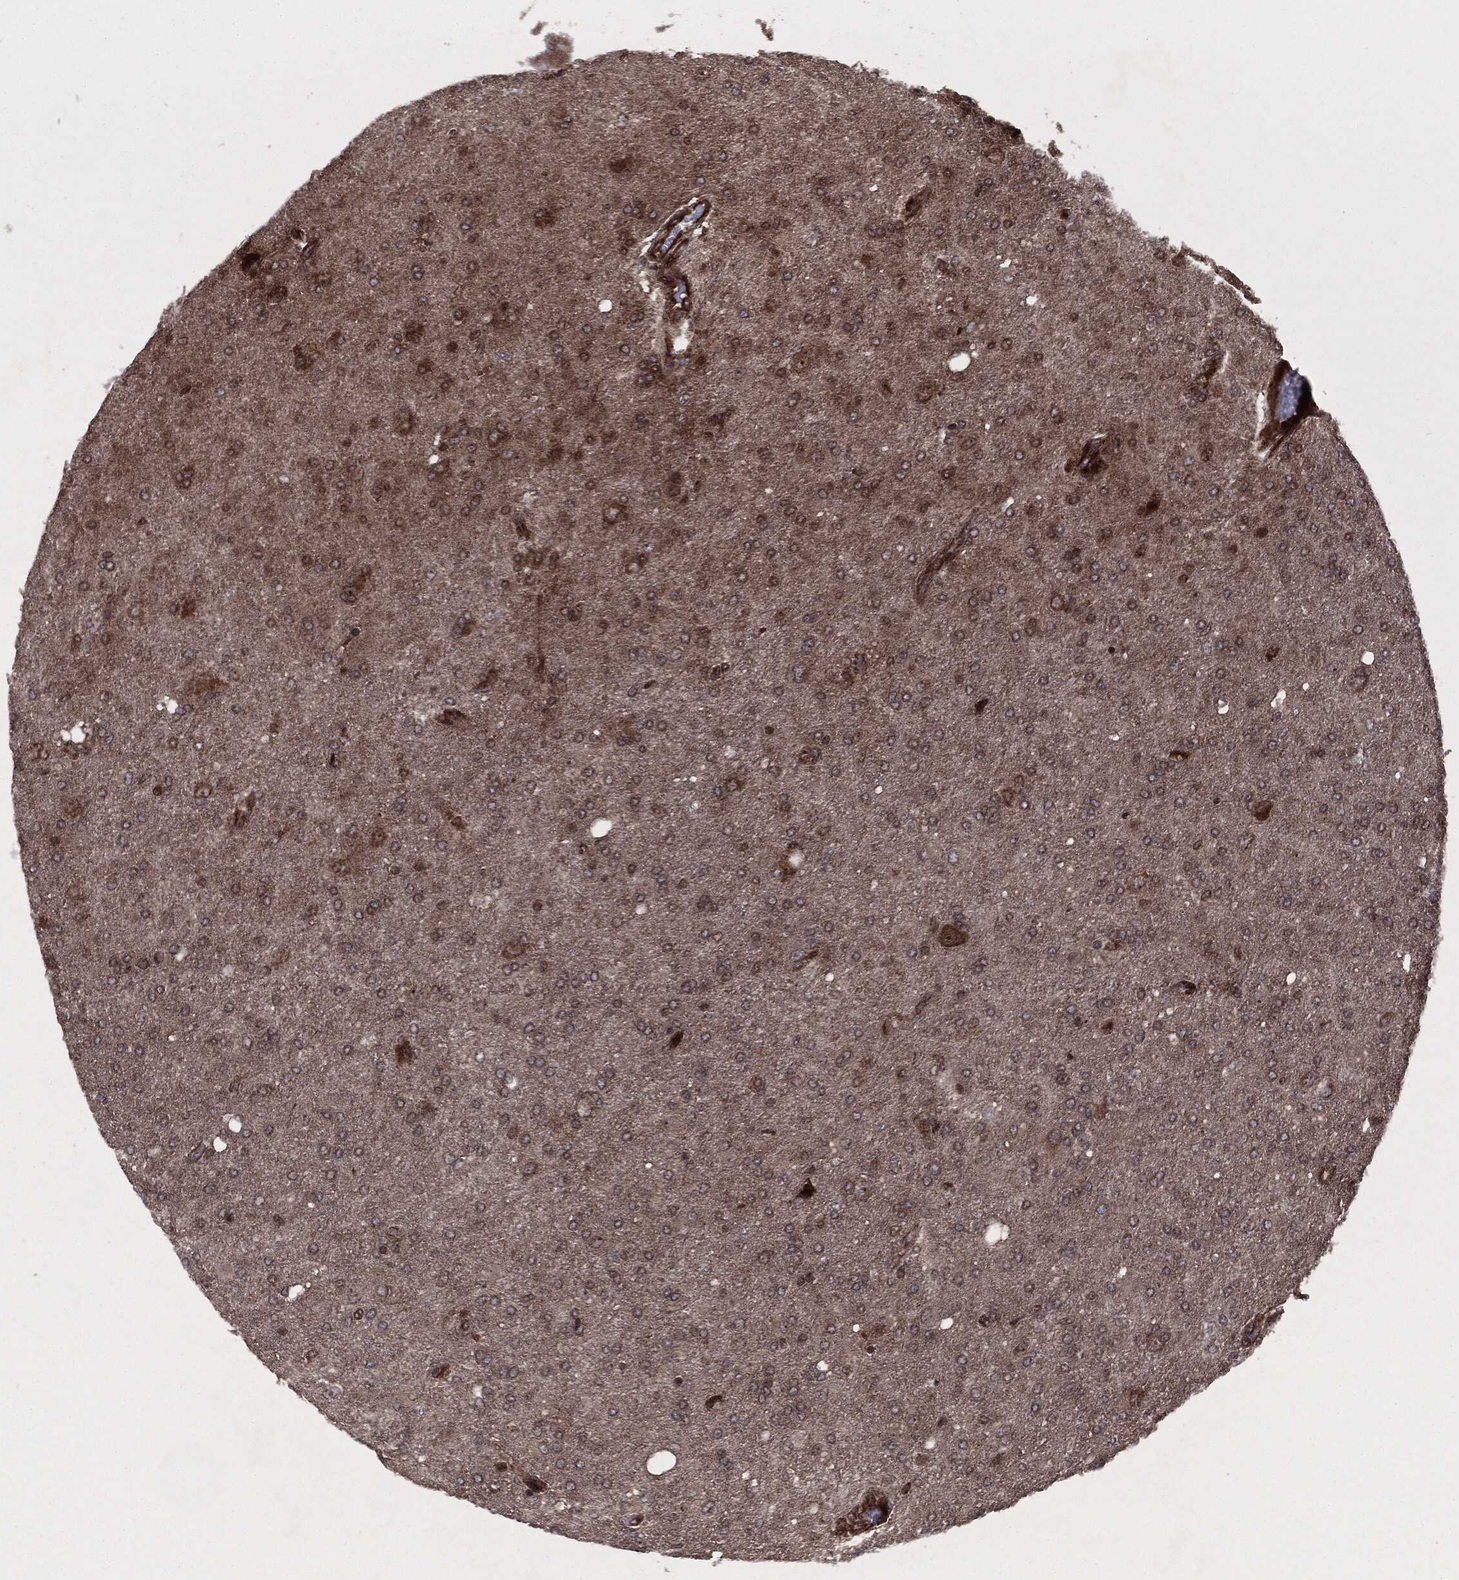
{"staining": {"intensity": "moderate", "quantity": ">75%", "location": "cytoplasmic/membranous,nuclear"}, "tissue": "glioma", "cell_type": "Tumor cells", "image_type": "cancer", "snomed": [{"axis": "morphology", "description": "Glioma, malignant, High grade"}, {"axis": "topography", "description": "Cerebral cortex"}], "caption": "The histopathology image exhibits a brown stain indicating the presence of a protein in the cytoplasmic/membranous and nuclear of tumor cells in glioma.", "gene": "CARD6", "patient": {"sex": "male", "age": 70}}